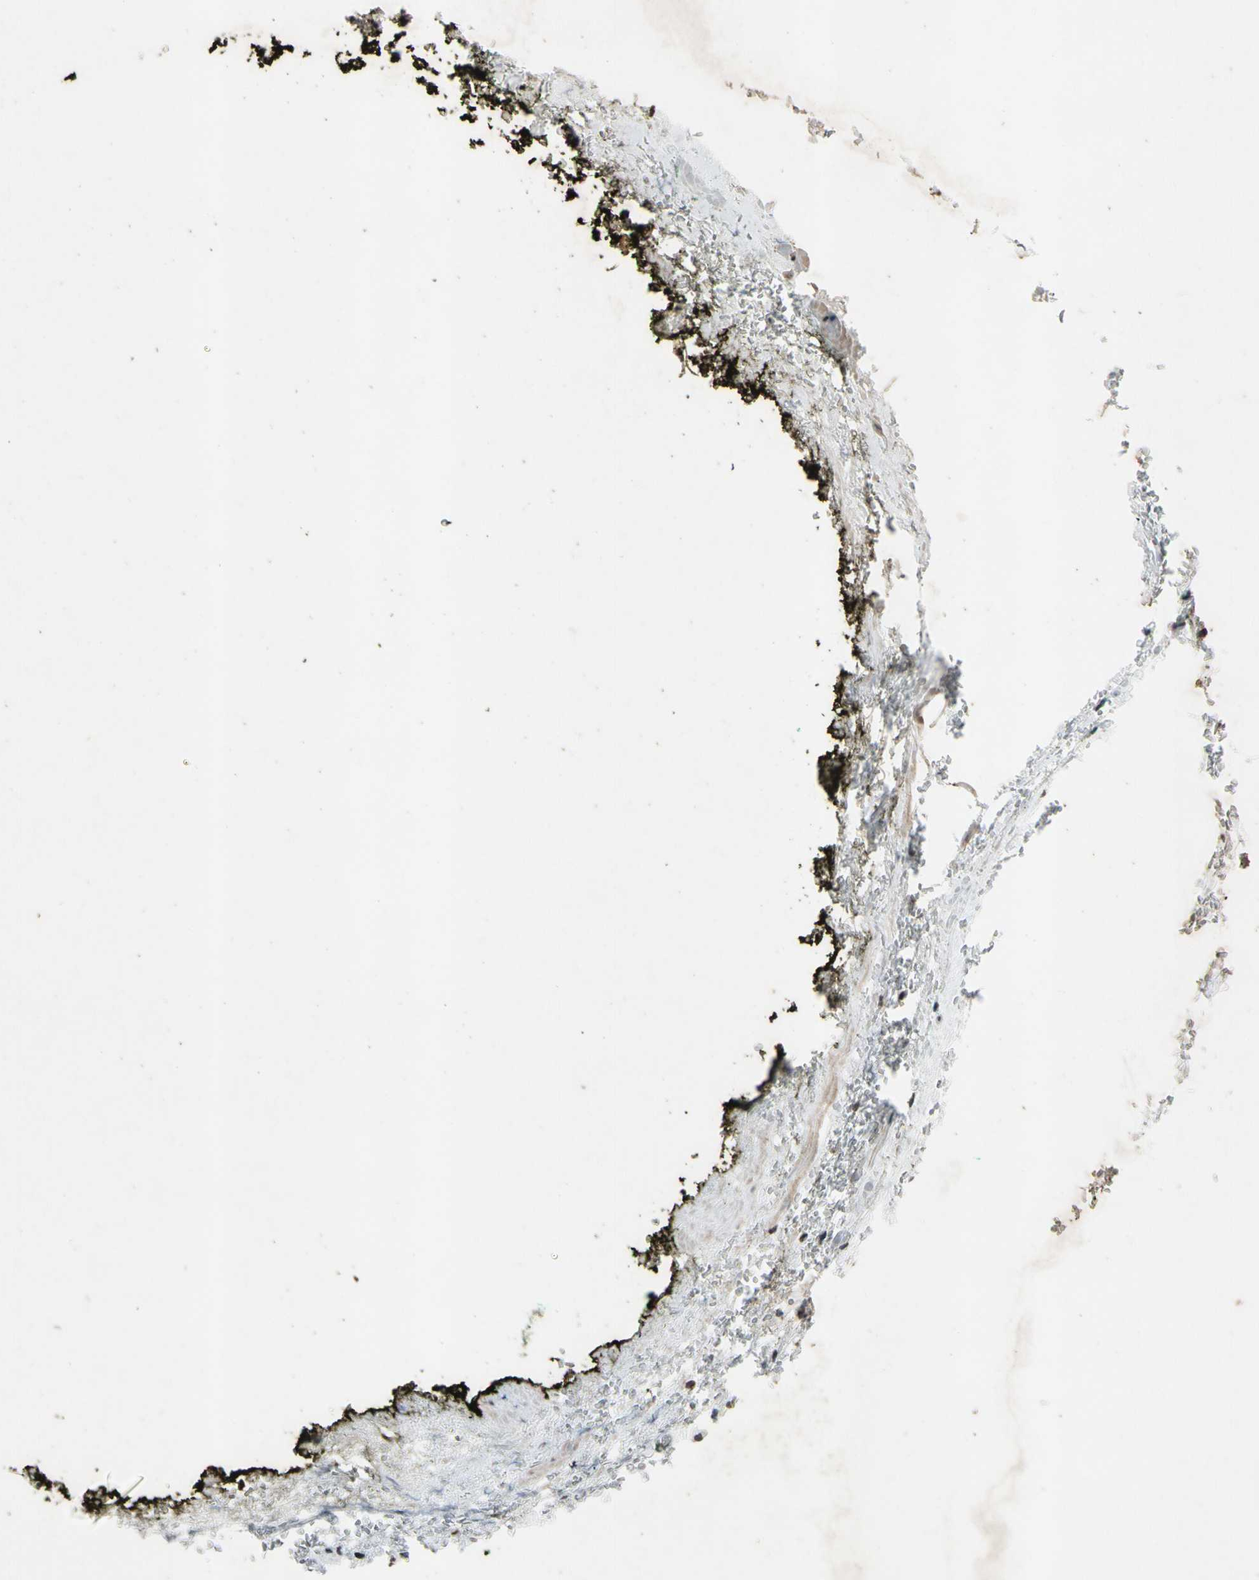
{"staining": {"intensity": "weak", "quantity": ">75%", "location": "cytoplasmic/membranous"}, "tissue": "prostate cancer", "cell_type": "Tumor cells", "image_type": "cancer", "snomed": [{"axis": "morphology", "description": "Adenocarcinoma, High grade"}, {"axis": "topography", "description": "Prostate"}], "caption": "High-power microscopy captured an immunohistochemistry micrograph of high-grade adenocarcinoma (prostate), revealing weak cytoplasmic/membranous positivity in about >75% of tumor cells.", "gene": "CLDN11", "patient": {"sex": "male", "age": 64}}